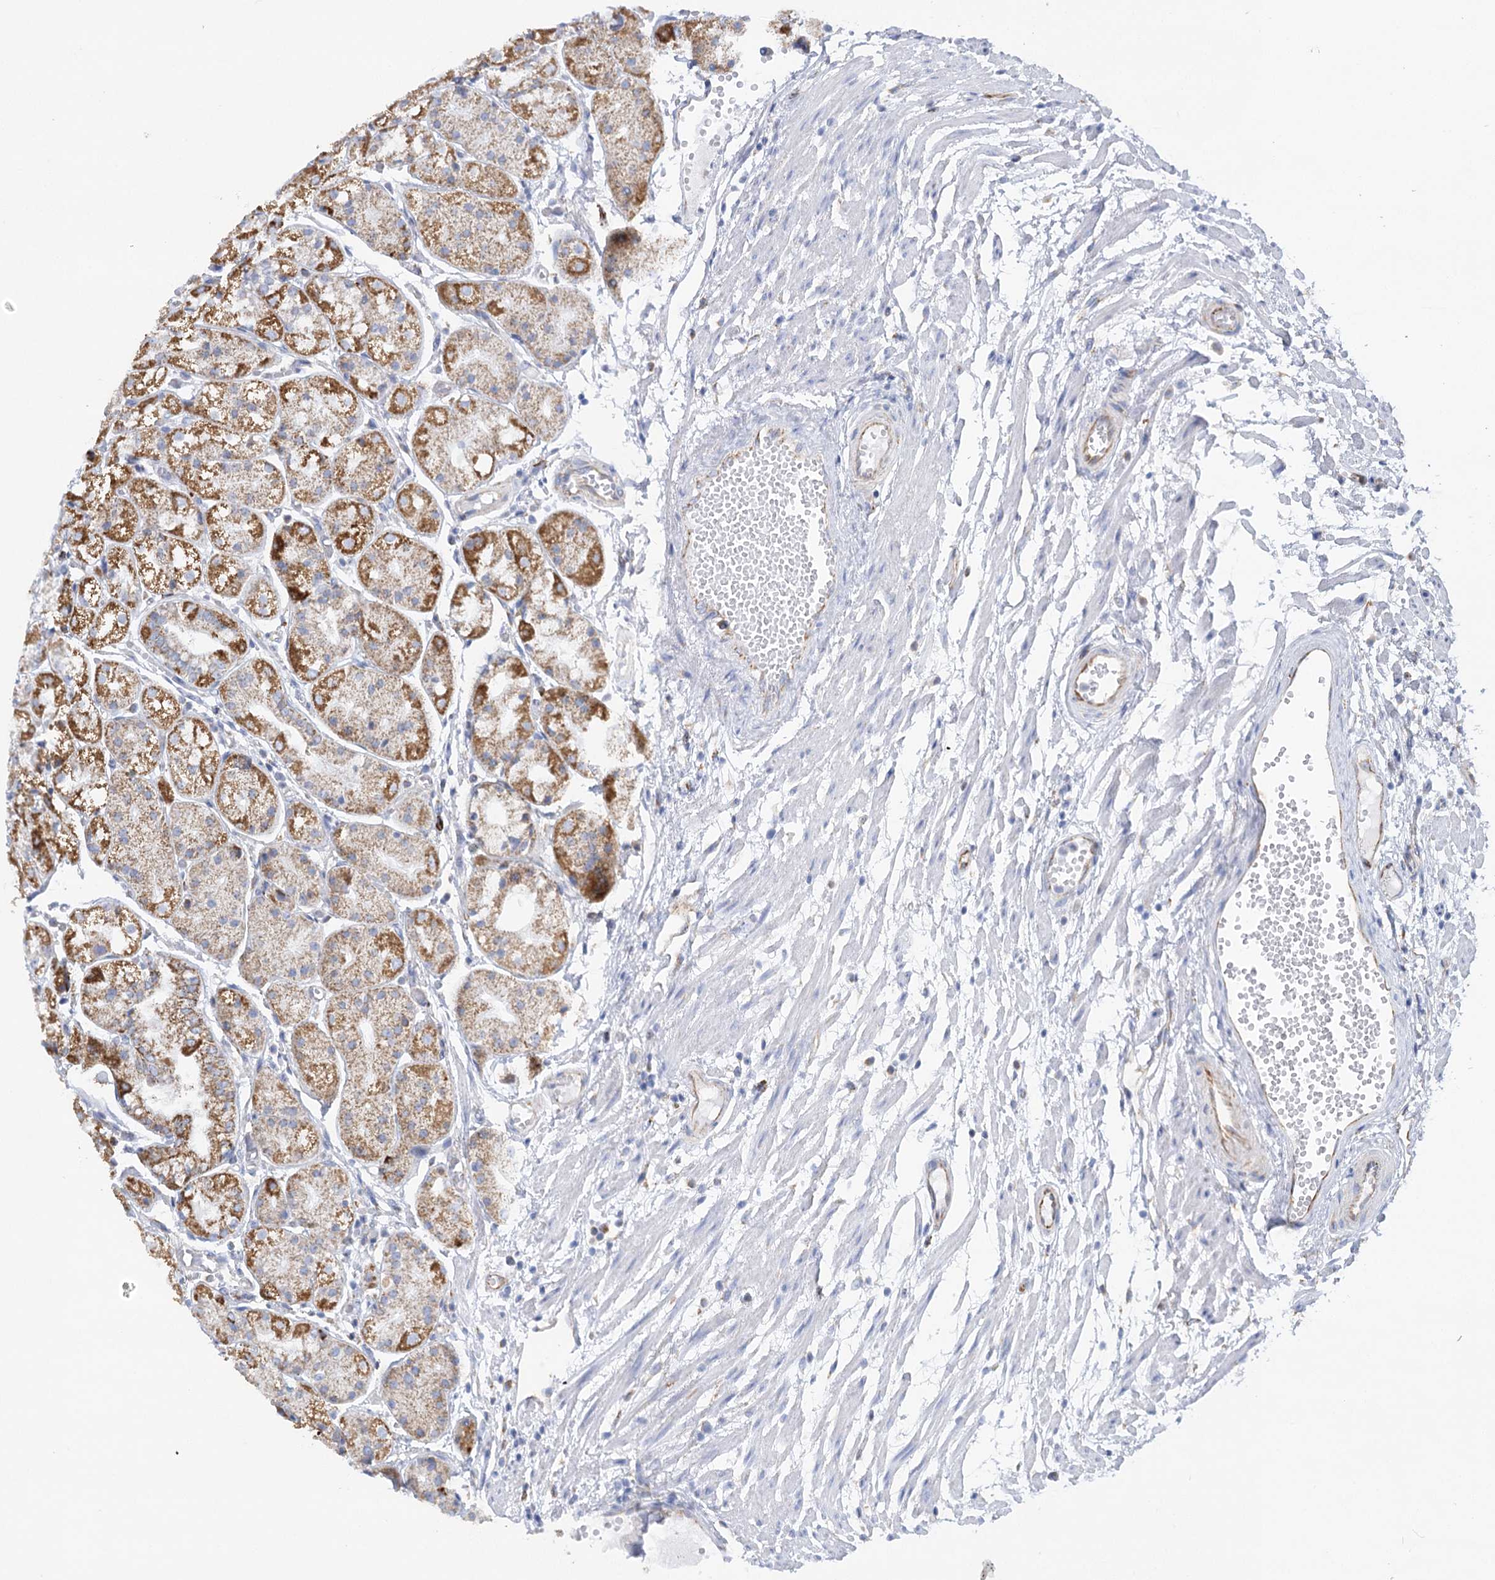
{"staining": {"intensity": "strong", "quantity": "25%-75%", "location": "cytoplasmic/membranous"}, "tissue": "stomach", "cell_type": "Glandular cells", "image_type": "normal", "snomed": [{"axis": "morphology", "description": "Normal tissue, NOS"}, {"axis": "topography", "description": "Stomach, upper"}], "caption": "DAB (3,3'-diaminobenzidine) immunohistochemical staining of benign stomach reveals strong cytoplasmic/membranous protein expression in about 25%-75% of glandular cells.", "gene": "DHTKD1", "patient": {"sex": "male", "age": 72}}